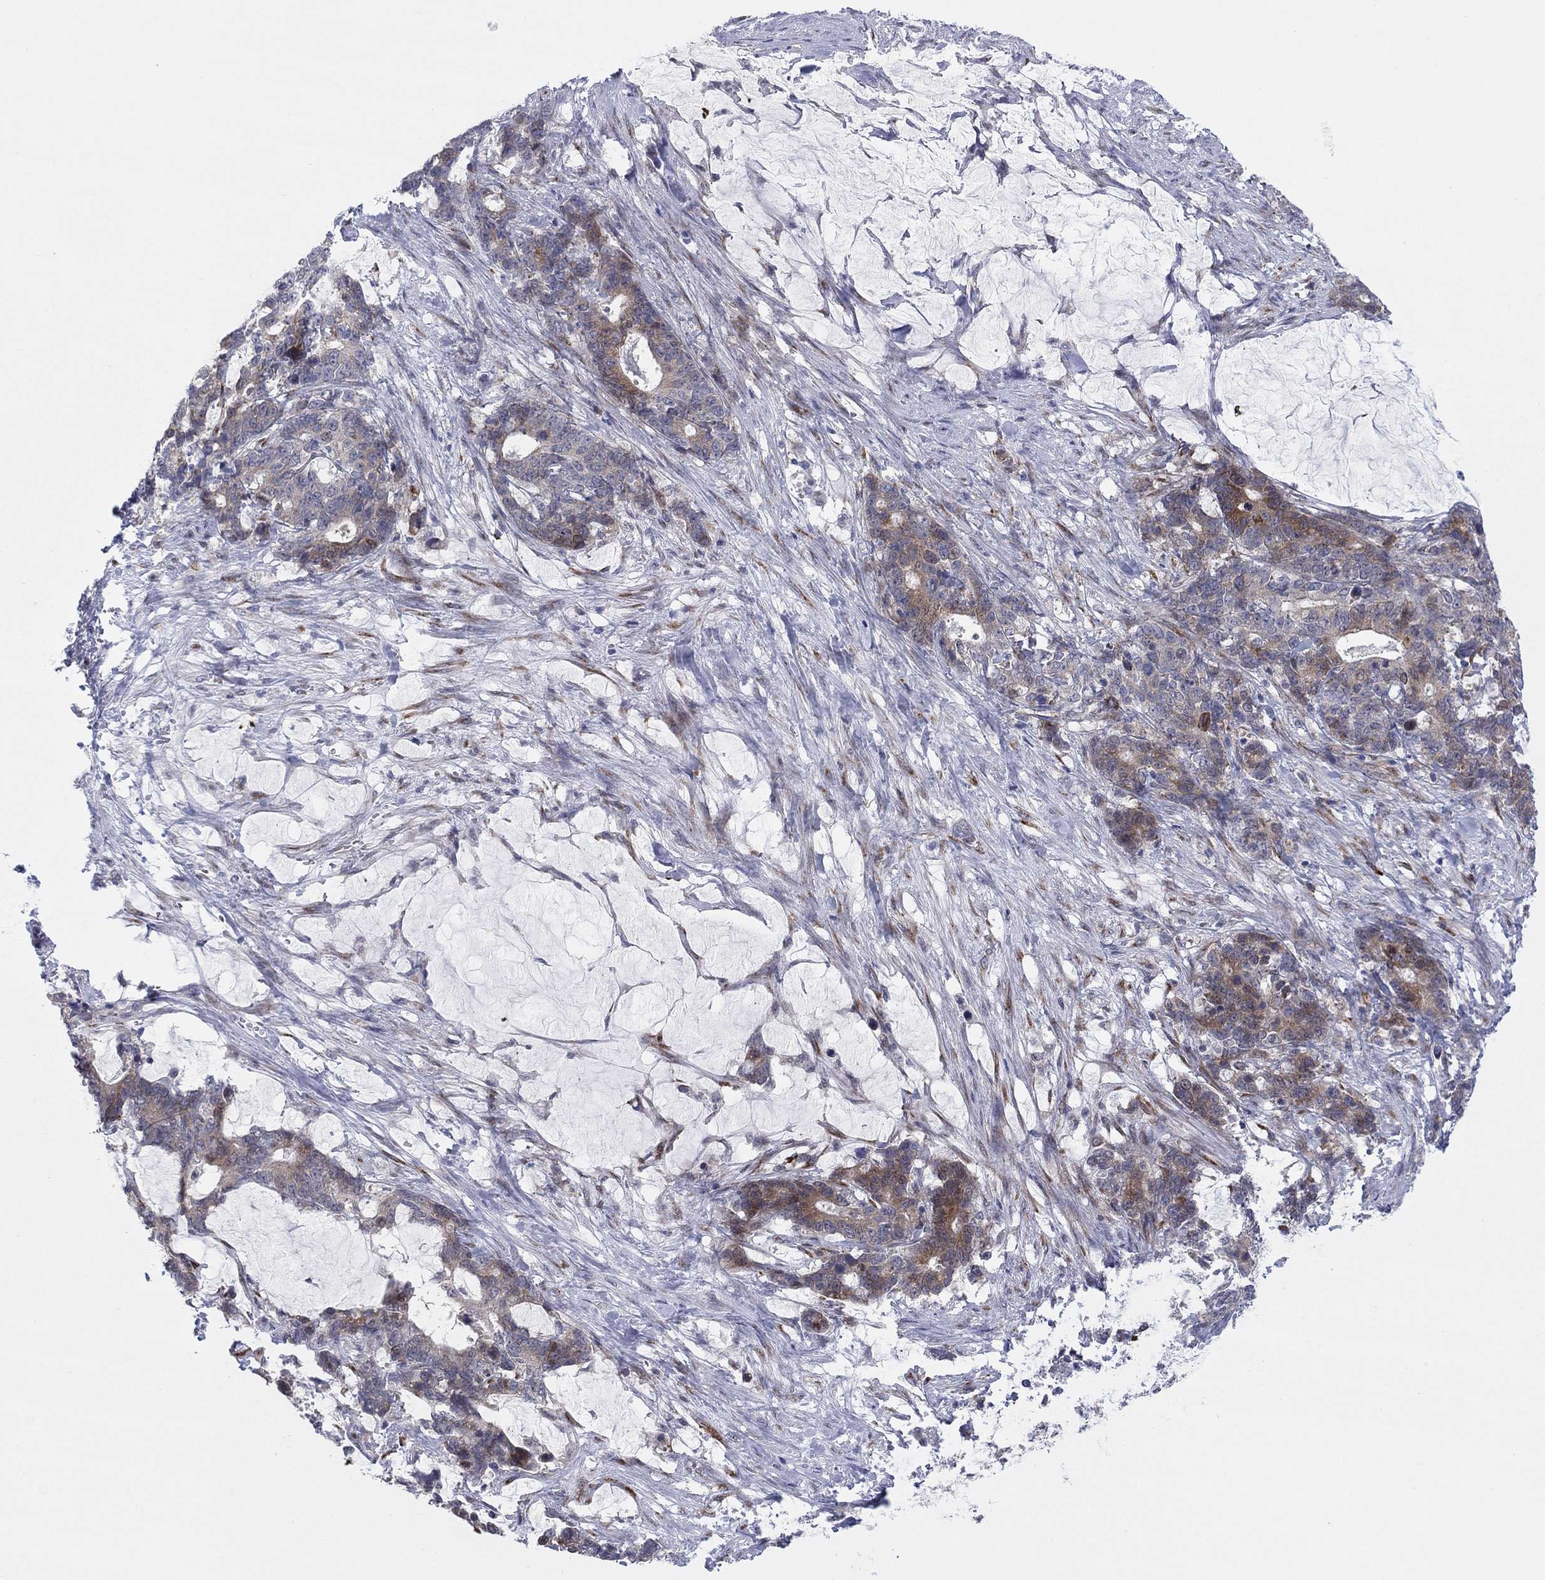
{"staining": {"intensity": "moderate", "quantity": ">75%", "location": "cytoplasmic/membranous"}, "tissue": "stomach cancer", "cell_type": "Tumor cells", "image_type": "cancer", "snomed": [{"axis": "morphology", "description": "Normal tissue, NOS"}, {"axis": "morphology", "description": "Adenocarcinoma, NOS"}, {"axis": "topography", "description": "Stomach"}], "caption": "This photomicrograph reveals stomach cancer stained with IHC to label a protein in brown. The cytoplasmic/membranous of tumor cells show moderate positivity for the protein. Nuclei are counter-stained blue.", "gene": "TTC21B", "patient": {"sex": "female", "age": 64}}